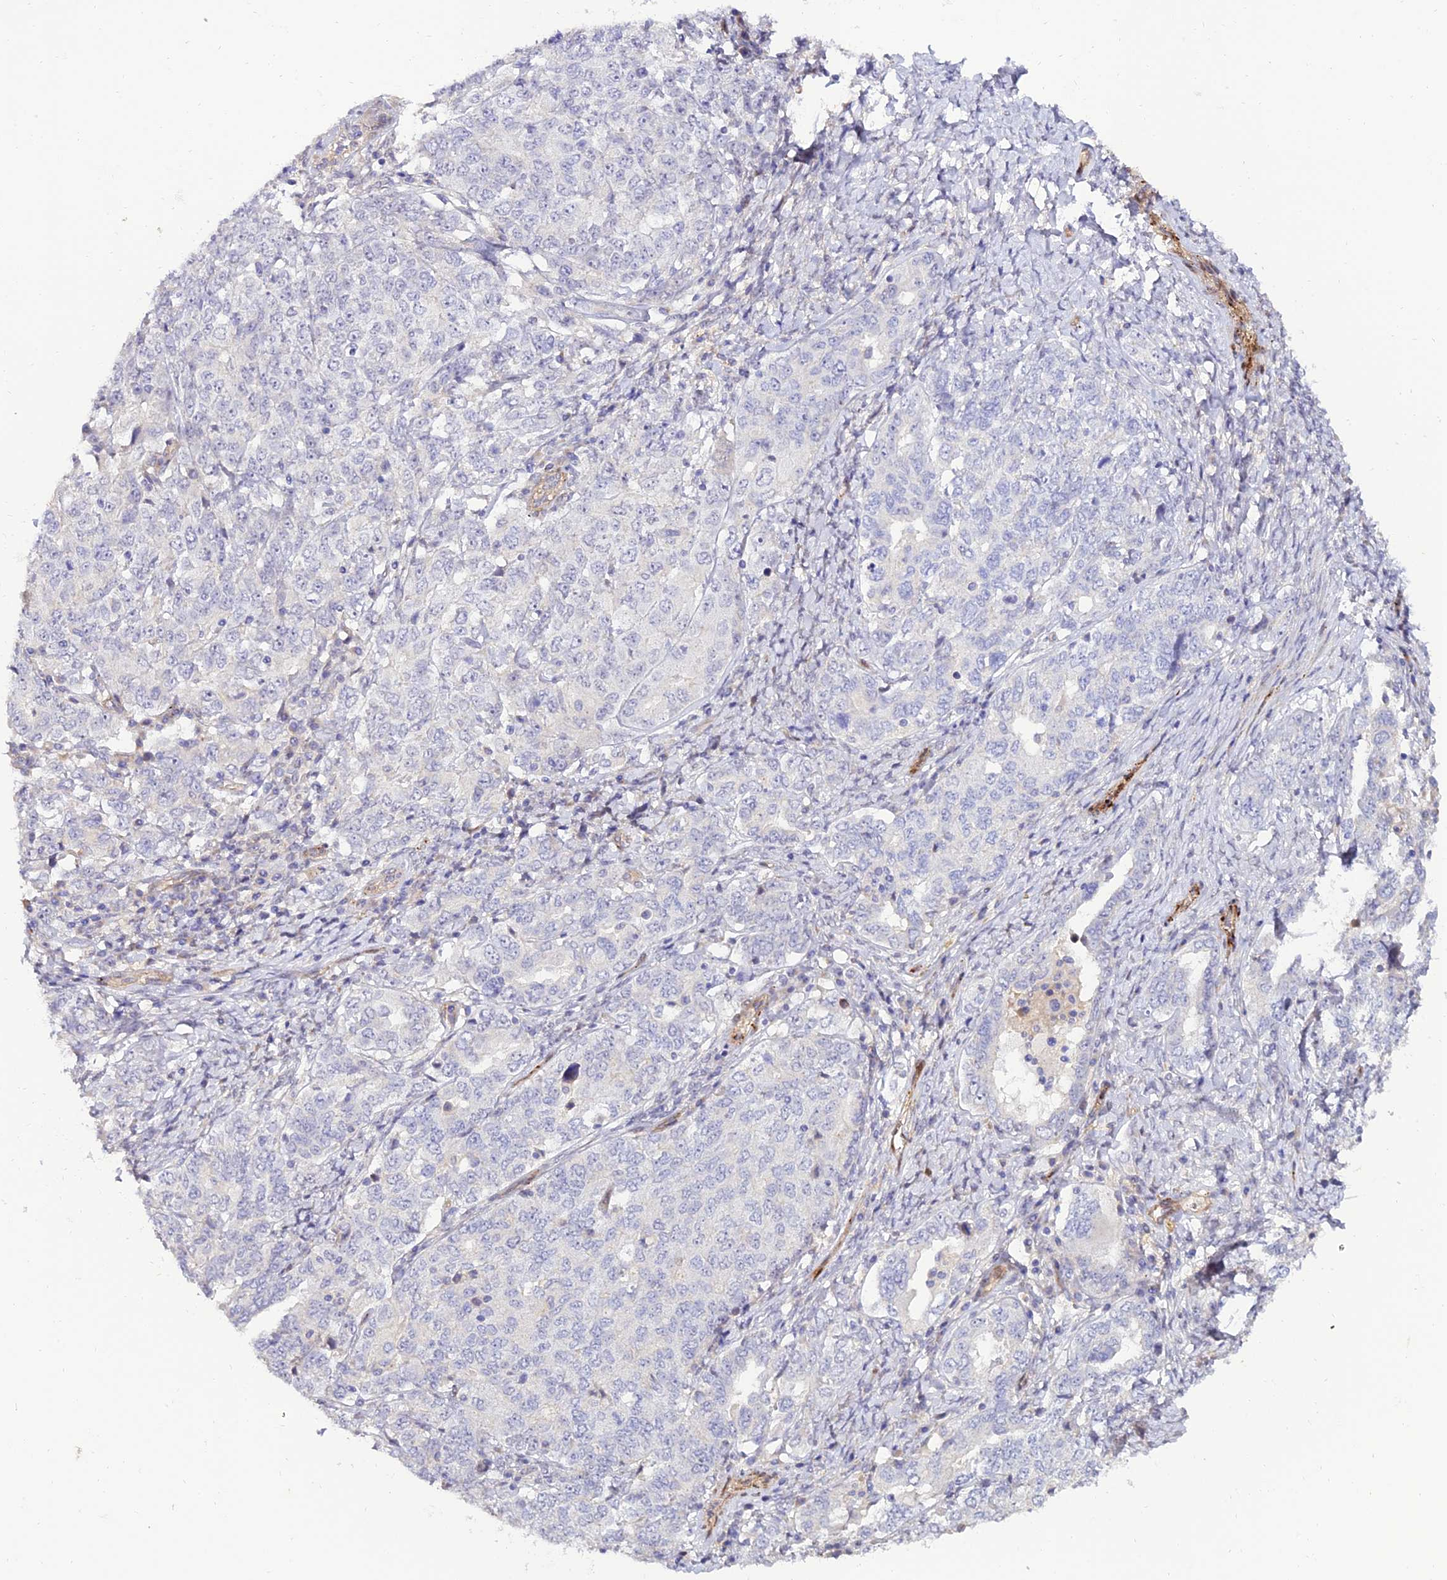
{"staining": {"intensity": "negative", "quantity": "none", "location": "none"}, "tissue": "ovarian cancer", "cell_type": "Tumor cells", "image_type": "cancer", "snomed": [{"axis": "morphology", "description": "Carcinoma, endometroid"}, {"axis": "topography", "description": "Ovary"}], "caption": "There is no significant positivity in tumor cells of endometroid carcinoma (ovarian).", "gene": "ALDH3B2", "patient": {"sex": "female", "age": 62}}